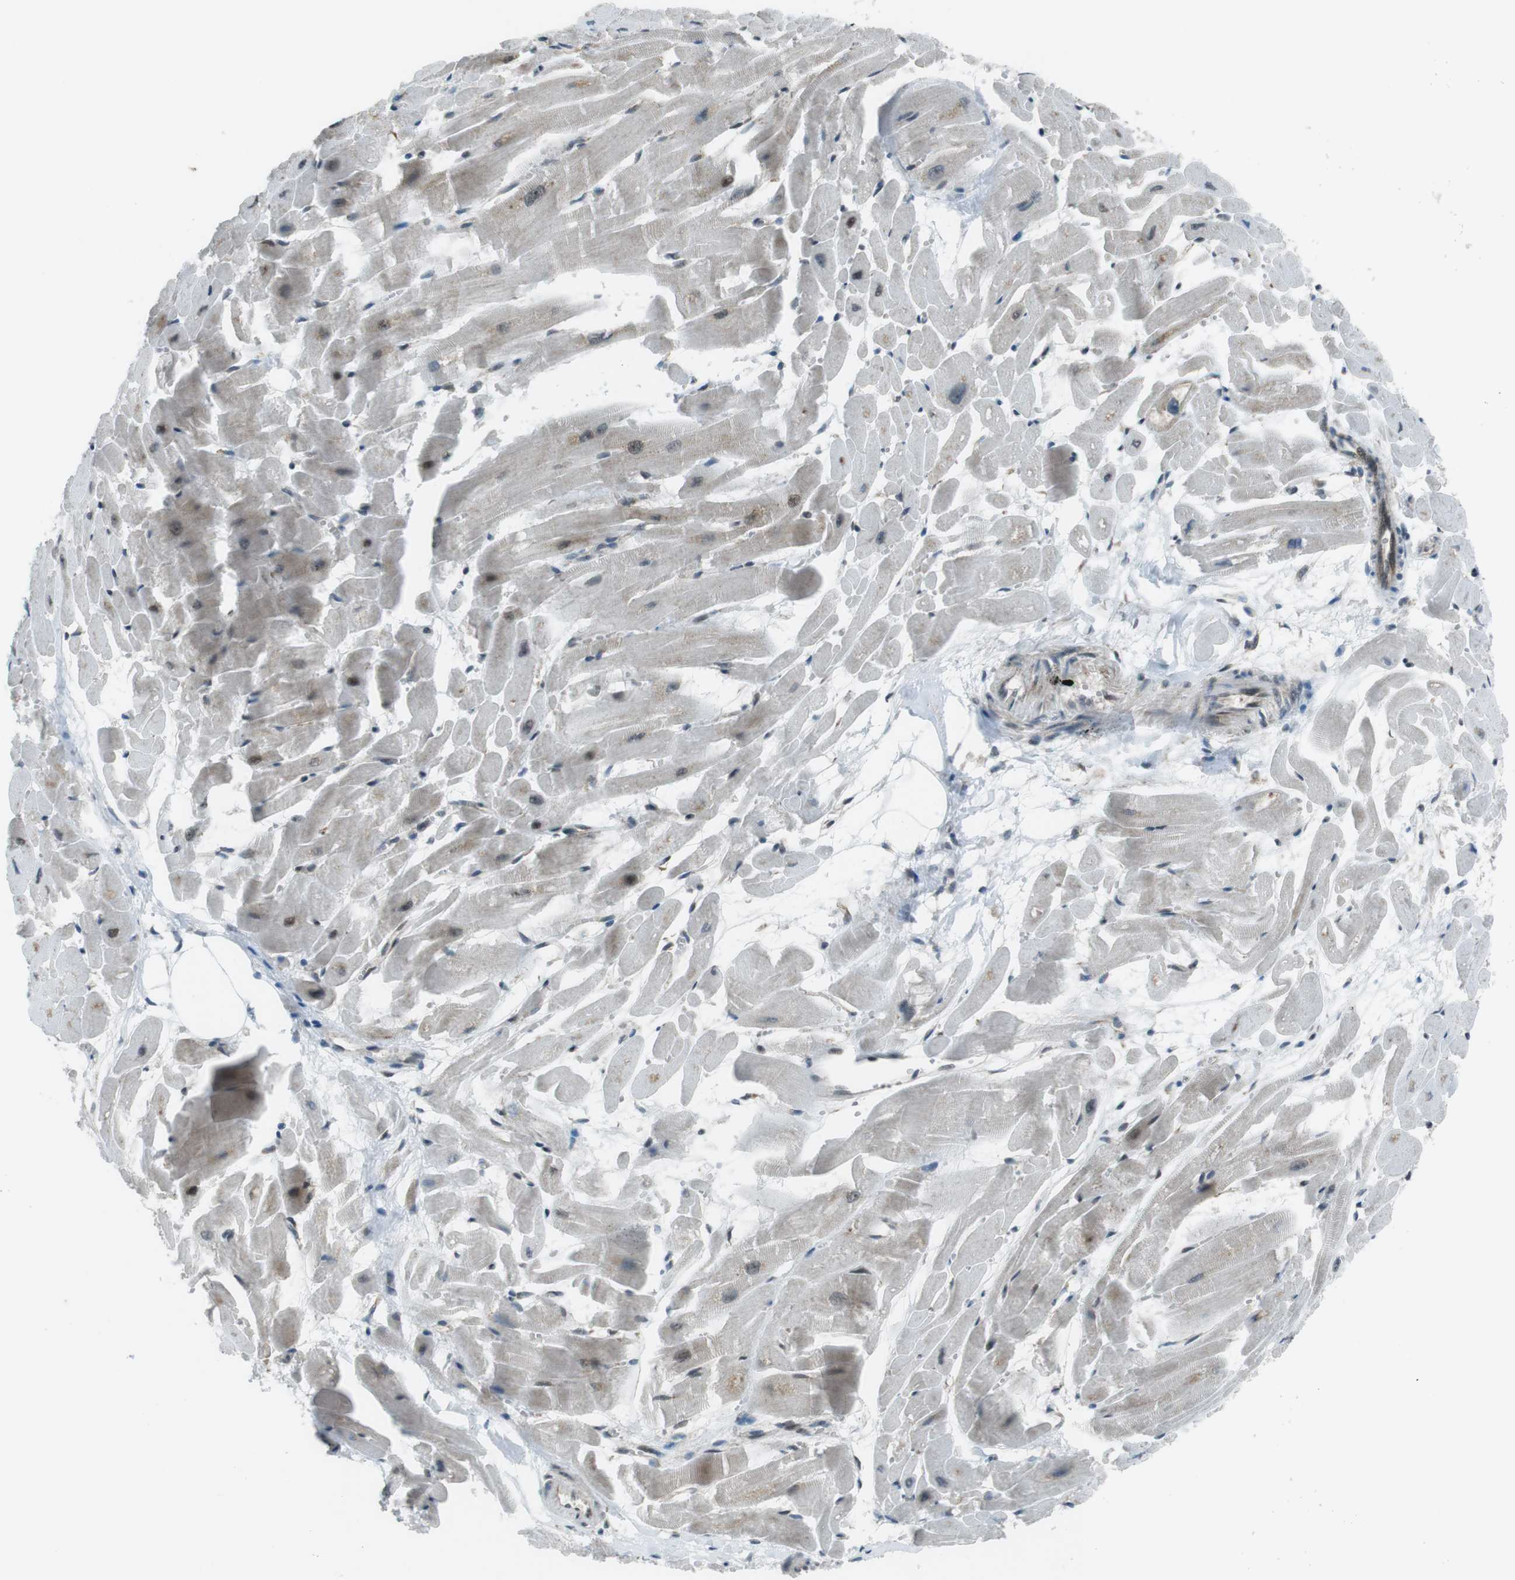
{"staining": {"intensity": "moderate", "quantity": "25%-75%", "location": "nuclear"}, "tissue": "heart muscle", "cell_type": "Cardiomyocytes", "image_type": "normal", "snomed": [{"axis": "morphology", "description": "Normal tissue, NOS"}, {"axis": "topography", "description": "Heart"}], "caption": "Immunohistochemistry (IHC) photomicrograph of benign heart muscle: heart muscle stained using immunohistochemistry shows medium levels of moderate protein expression localized specifically in the nuclear of cardiomyocytes, appearing as a nuclear brown color.", "gene": "CSNK1D", "patient": {"sex": "female", "age": 19}}